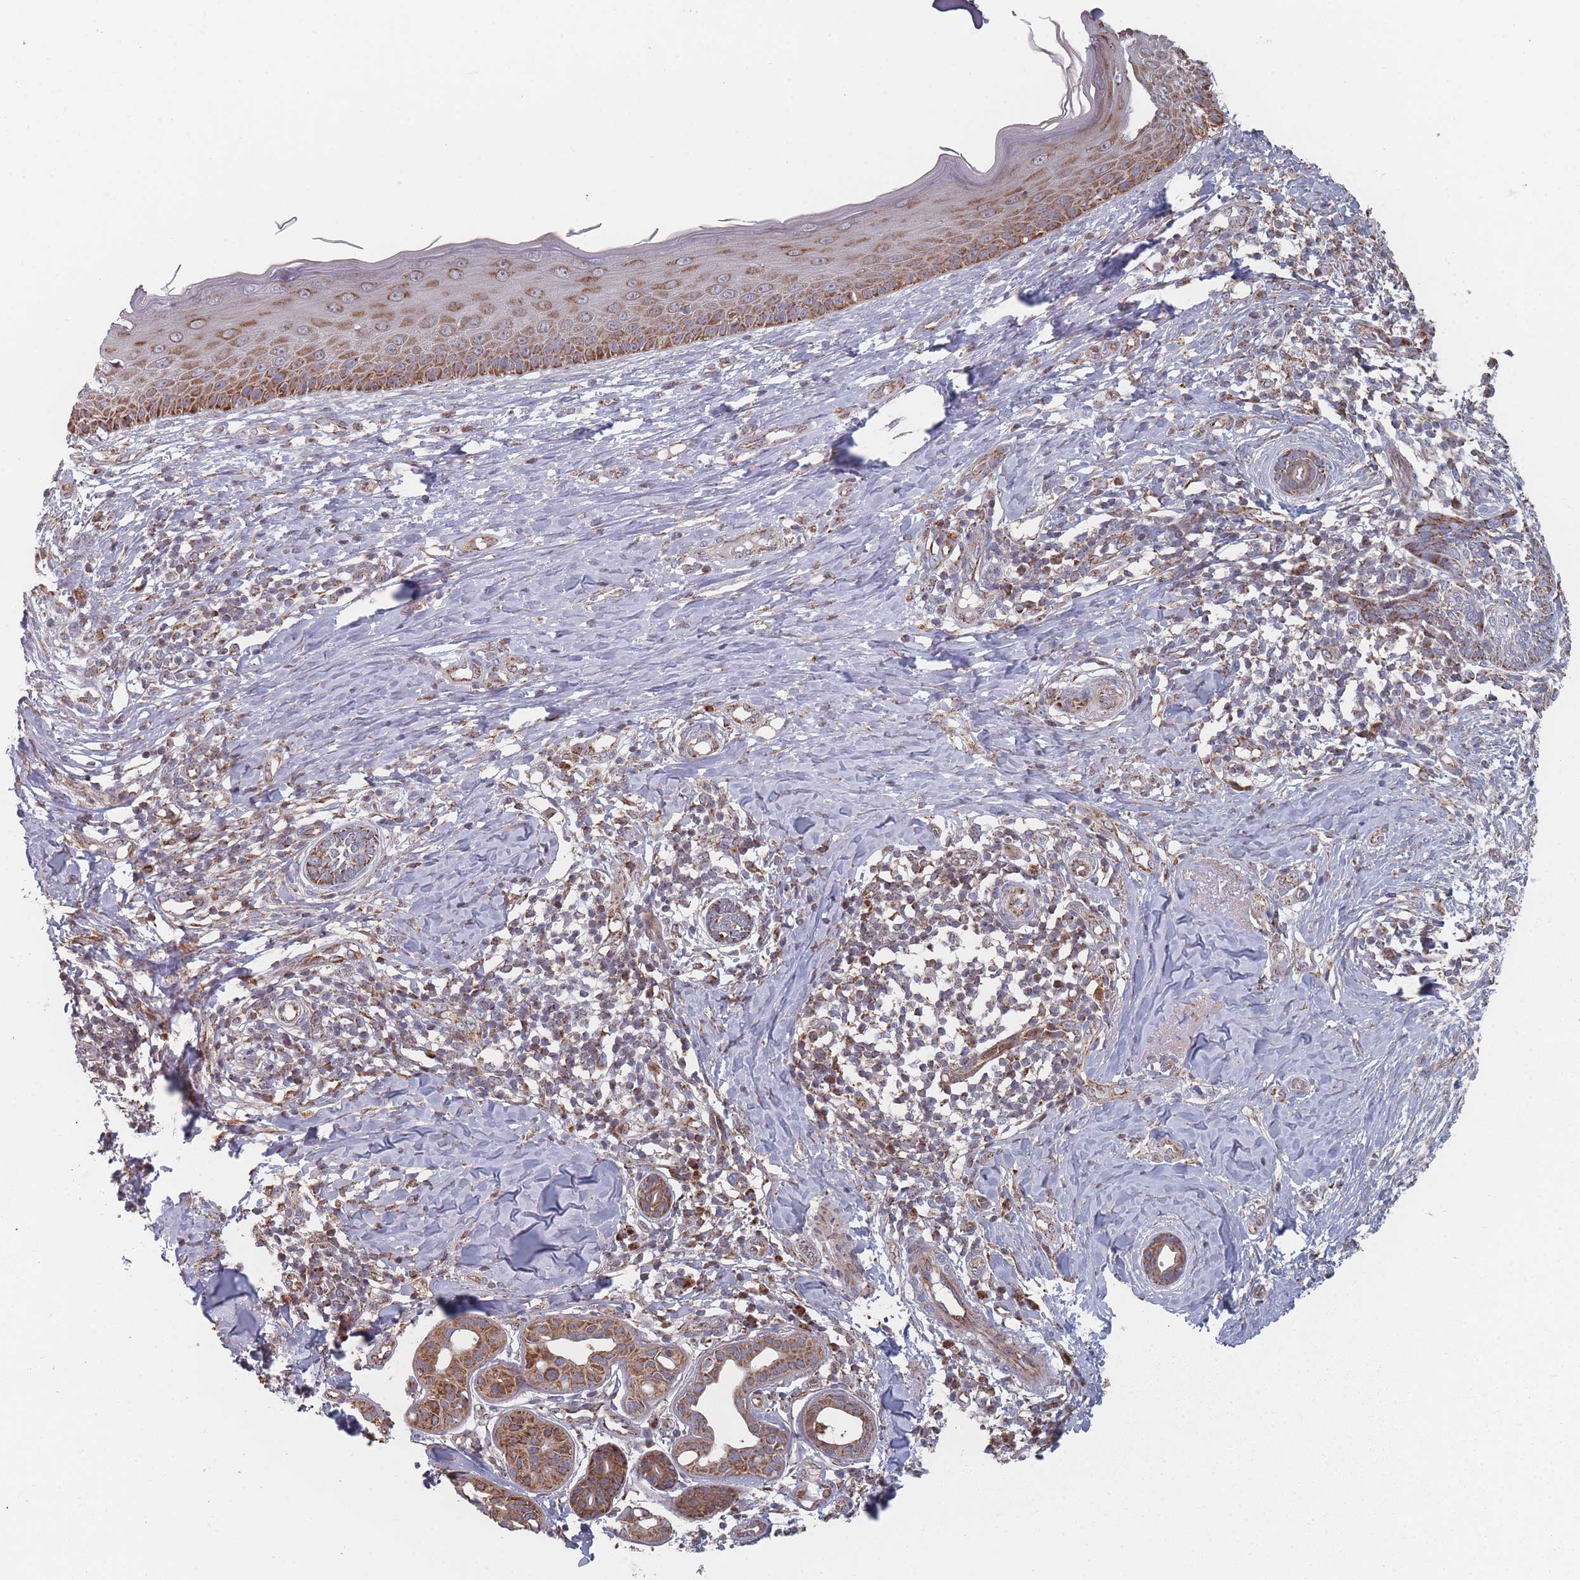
{"staining": {"intensity": "moderate", "quantity": ">75%", "location": "cytoplasmic/membranous"}, "tissue": "skin cancer", "cell_type": "Tumor cells", "image_type": "cancer", "snomed": [{"axis": "morphology", "description": "Basal cell carcinoma"}, {"axis": "topography", "description": "Skin"}], "caption": "A brown stain labels moderate cytoplasmic/membranous expression of a protein in skin cancer (basal cell carcinoma) tumor cells.", "gene": "PSMB3", "patient": {"sex": "male", "age": 73}}